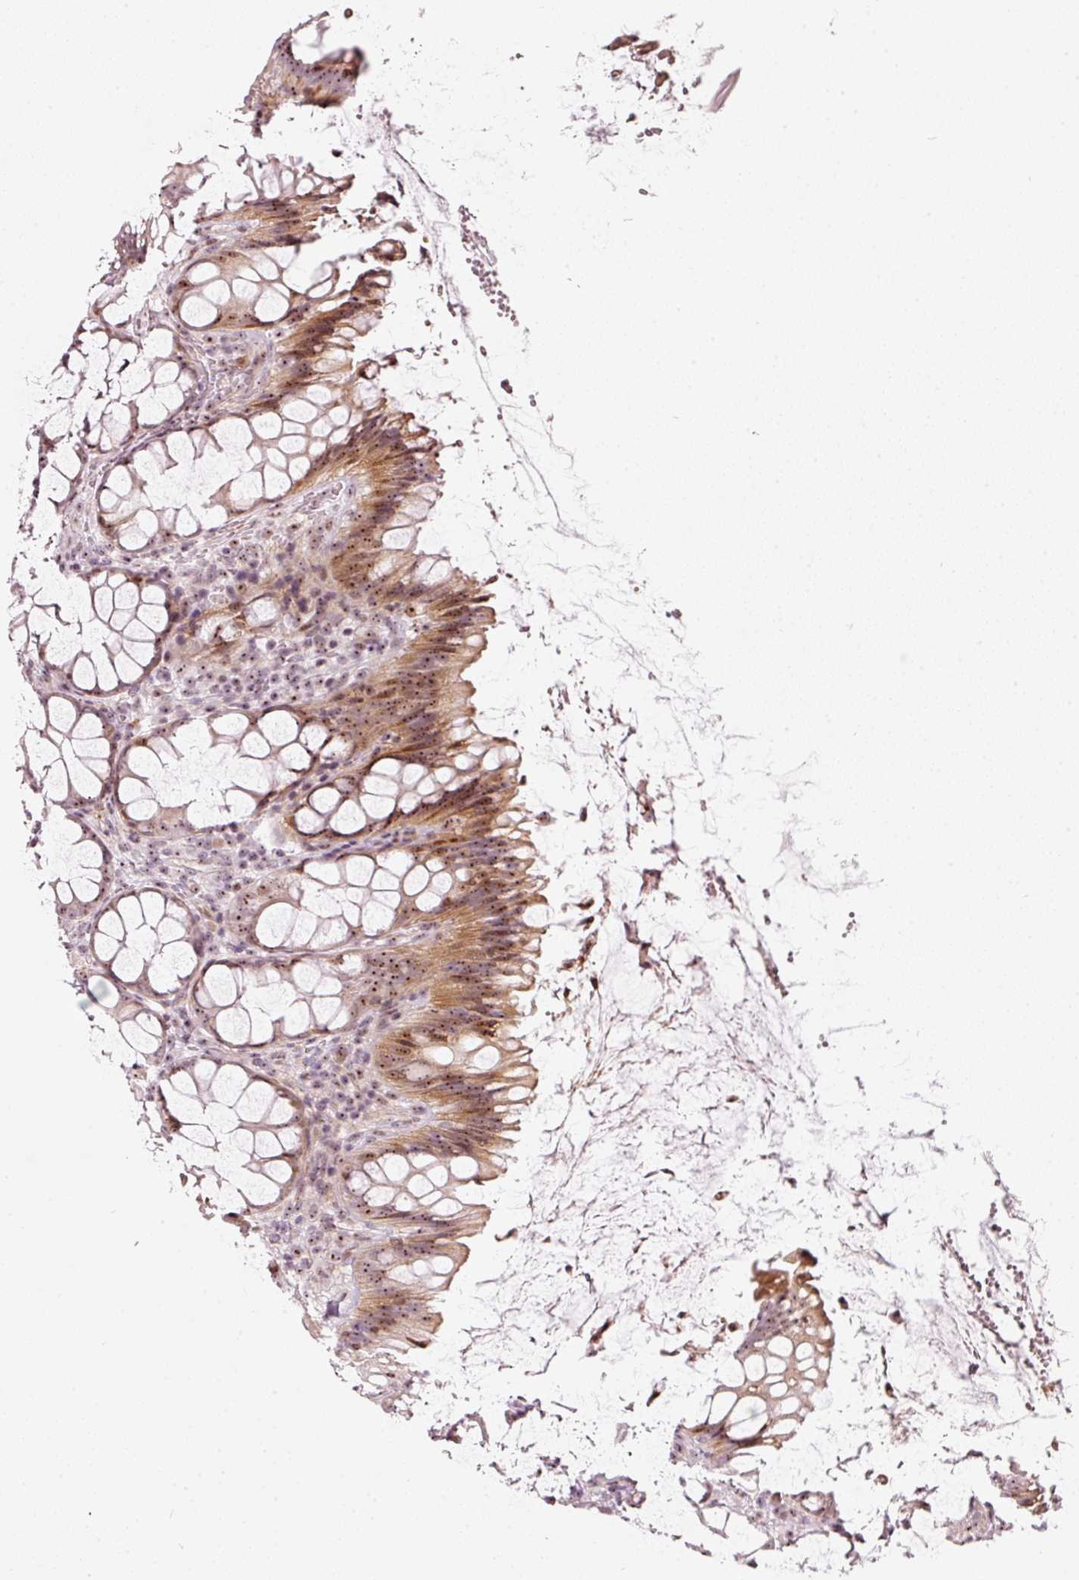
{"staining": {"intensity": "moderate", "quantity": ">75%", "location": "cytoplasmic/membranous,nuclear"}, "tissue": "rectum", "cell_type": "Glandular cells", "image_type": "normal", "snomed": [{"axis": "morphology", "description": "Normal tissue, NOS"}, {"axis": "topography", "description": "Rectum"}], "caption": "Rectum stained with immunohistochemistry (IHC) demonstrates moderate cytoplasmic/membranous,nuclear positivity in approximately >75% of glandular cells. Nuclei are stained in blue.", "gene": "MXRA8", "patient": {"sex": "female", "age": 67}}